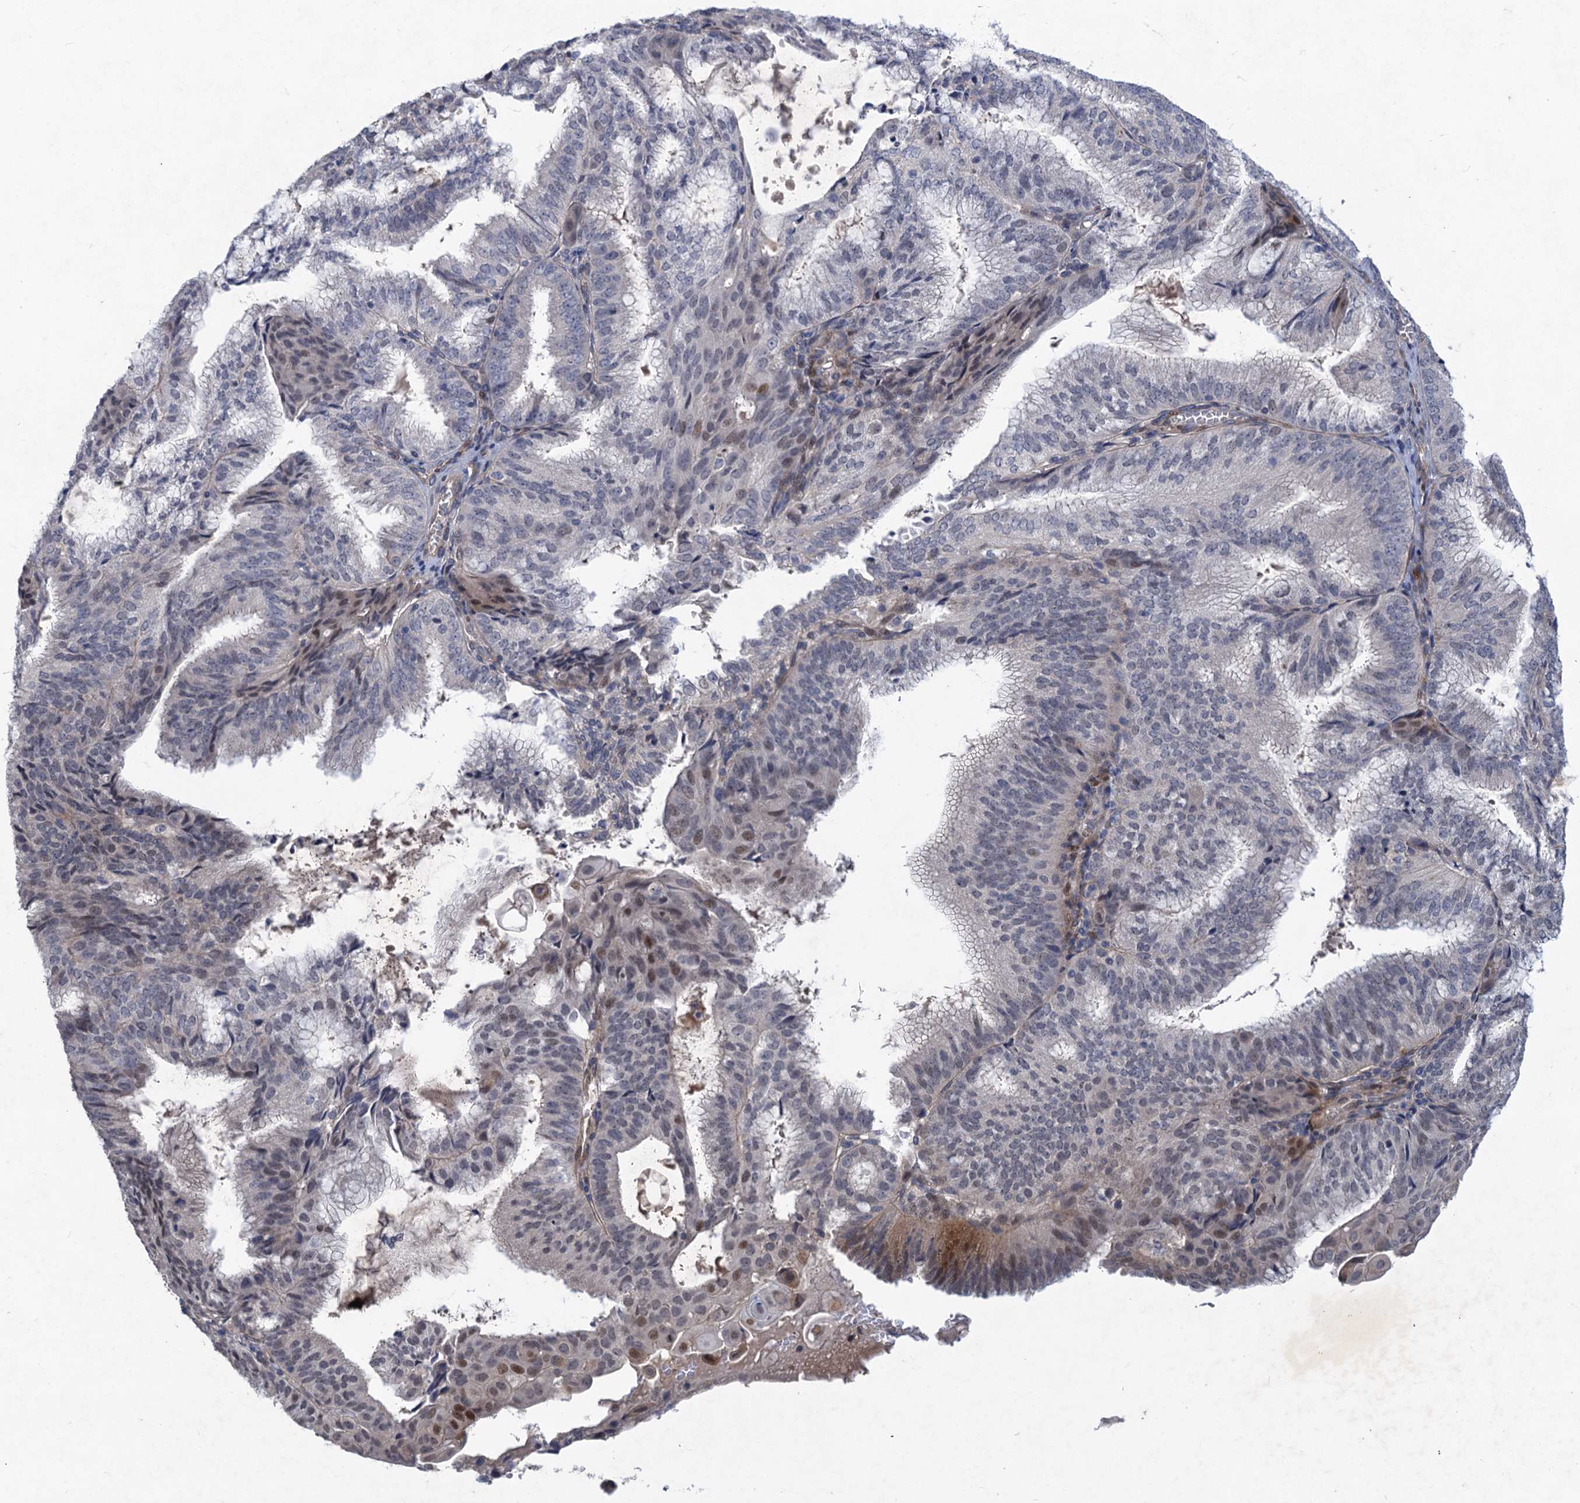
{"staining": {"intensity": "moderate", "quantity": "<25%", "location": "nuclear"}, "tissue": "endometrial cancer", "cell_type": "Tumor cells", "image_type": "cancer", "snomed": [{"axis": "morphology", "description": "Adenocarcinoma, NOS"}, {"axis": "topography", "description": "Endometrium"}], "caption": "Immunohistochemistry (IHC) histopathology image of neoplastic tissue: human adenocarcinoma (endometrial) stained using IHC exhibits low levels of moderate protein expression localized specifically in the nuclear of tumor cells, appearing as a nuclear brown color.", "gene": "NUDT22", "patient": {"sex": "female", "age": 49}}